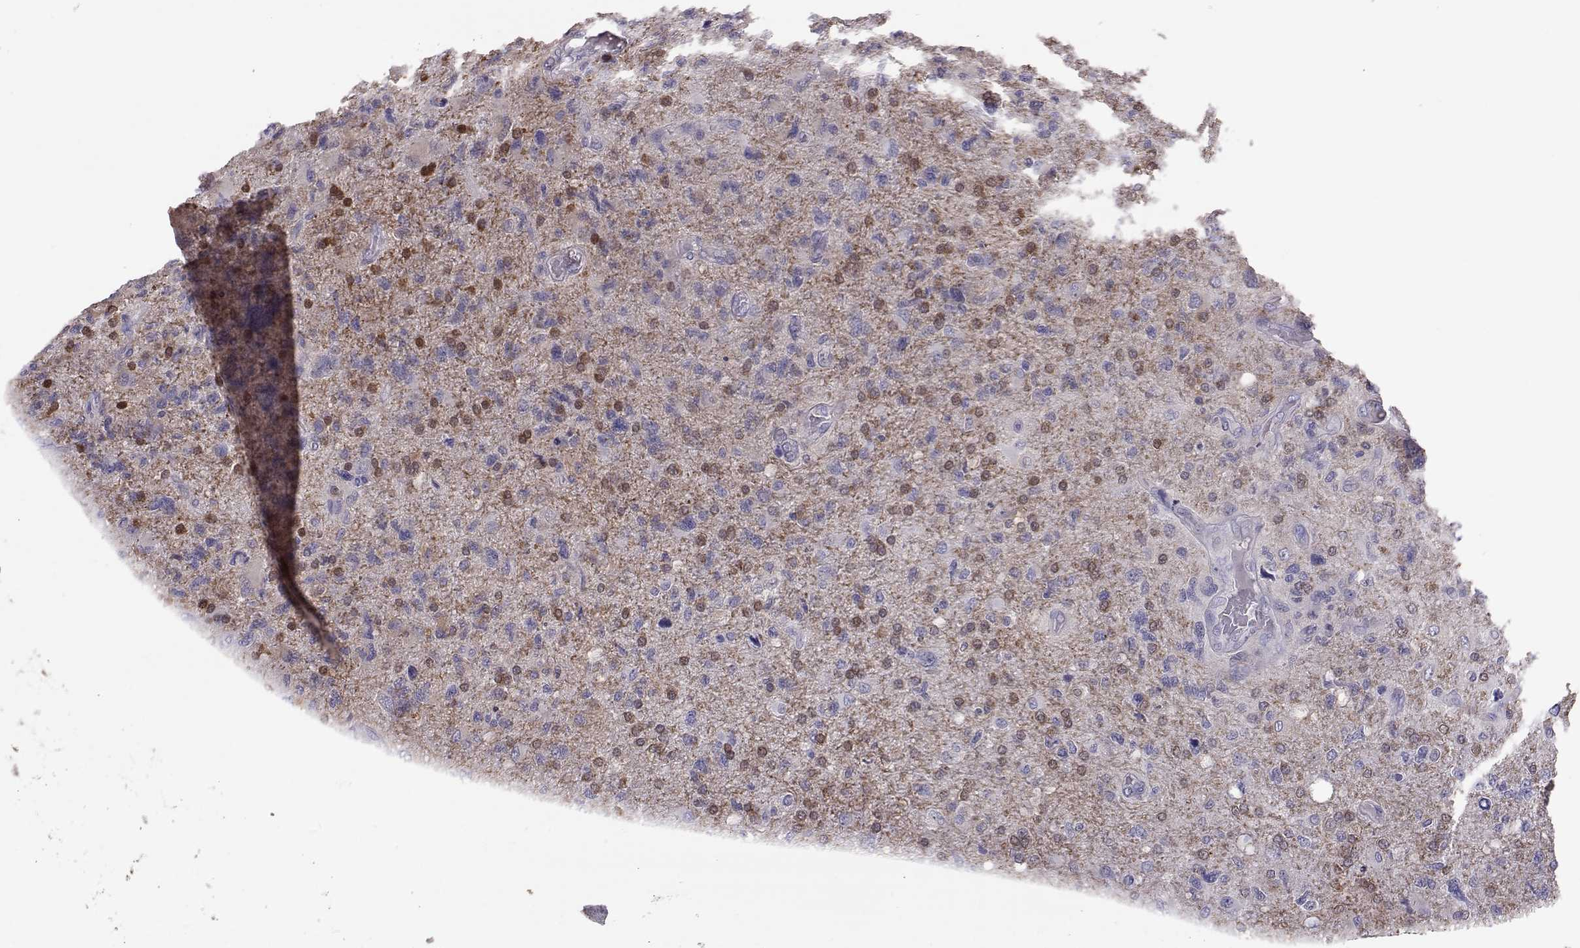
{"staining": {"intensity": "moderate", "quantity": "<25%", "location": "cytoplasmic/membranous"}, "tissue": "glioma", "cell_type": "Tumor cells", "image_type": "cancer", "snomed": [{"axis": "morphology", "description": "Glioma, malignant, High grade"}, {"axis": "topography", "description": "Cerebral cortex"}], "caption": "Immunohistochemical staining of glioma reveals moderate cytoplasmic/membranous protein positivity in about <25% of tumor cells.", "gene": "ADGRG5", "patient": {"sex": "male", "age": 70}}